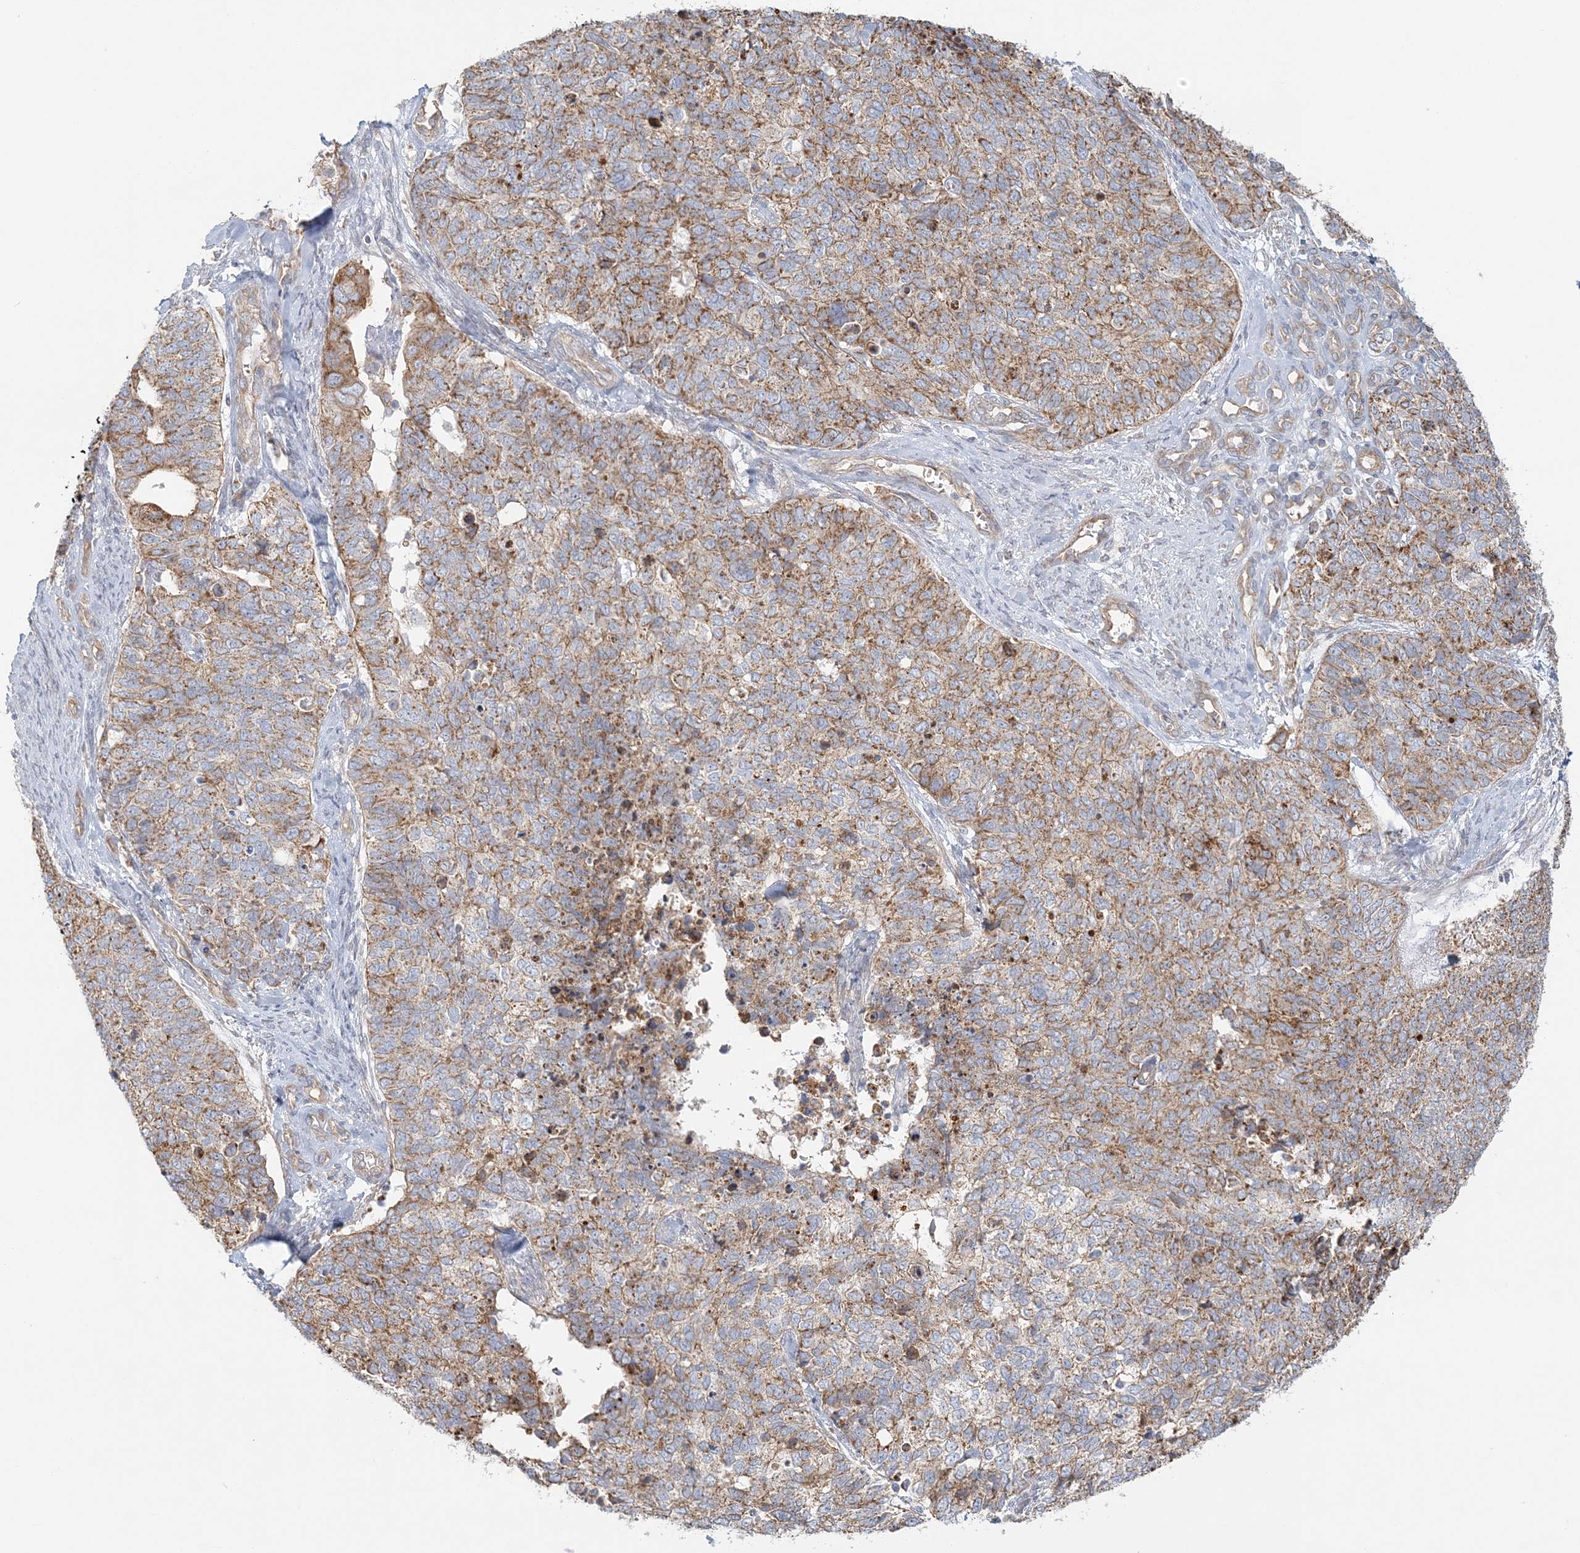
{"staining": {"intensity": "moderate", "quantity": ">75%", "location": "cytoplasmic/membranous"}, "tissue": "cervical cancer", "cell_type": "Tumor cells", "image_type": "cancer", "snomed": [{"axis": "morphology", "description": "Squamous cell carcinoma, NOS"}, {"axis": "topography", "description": "Cervix"}], "caption": "A medium amount of moderate cytoplasmic/membranous staining is appreciated in approximately >75% of tumor cells in cervical cancer (squamous cell carcinoma) tissue.", "gene": "KIAA0232", "patient": {"sex": "female", "age": 63}}